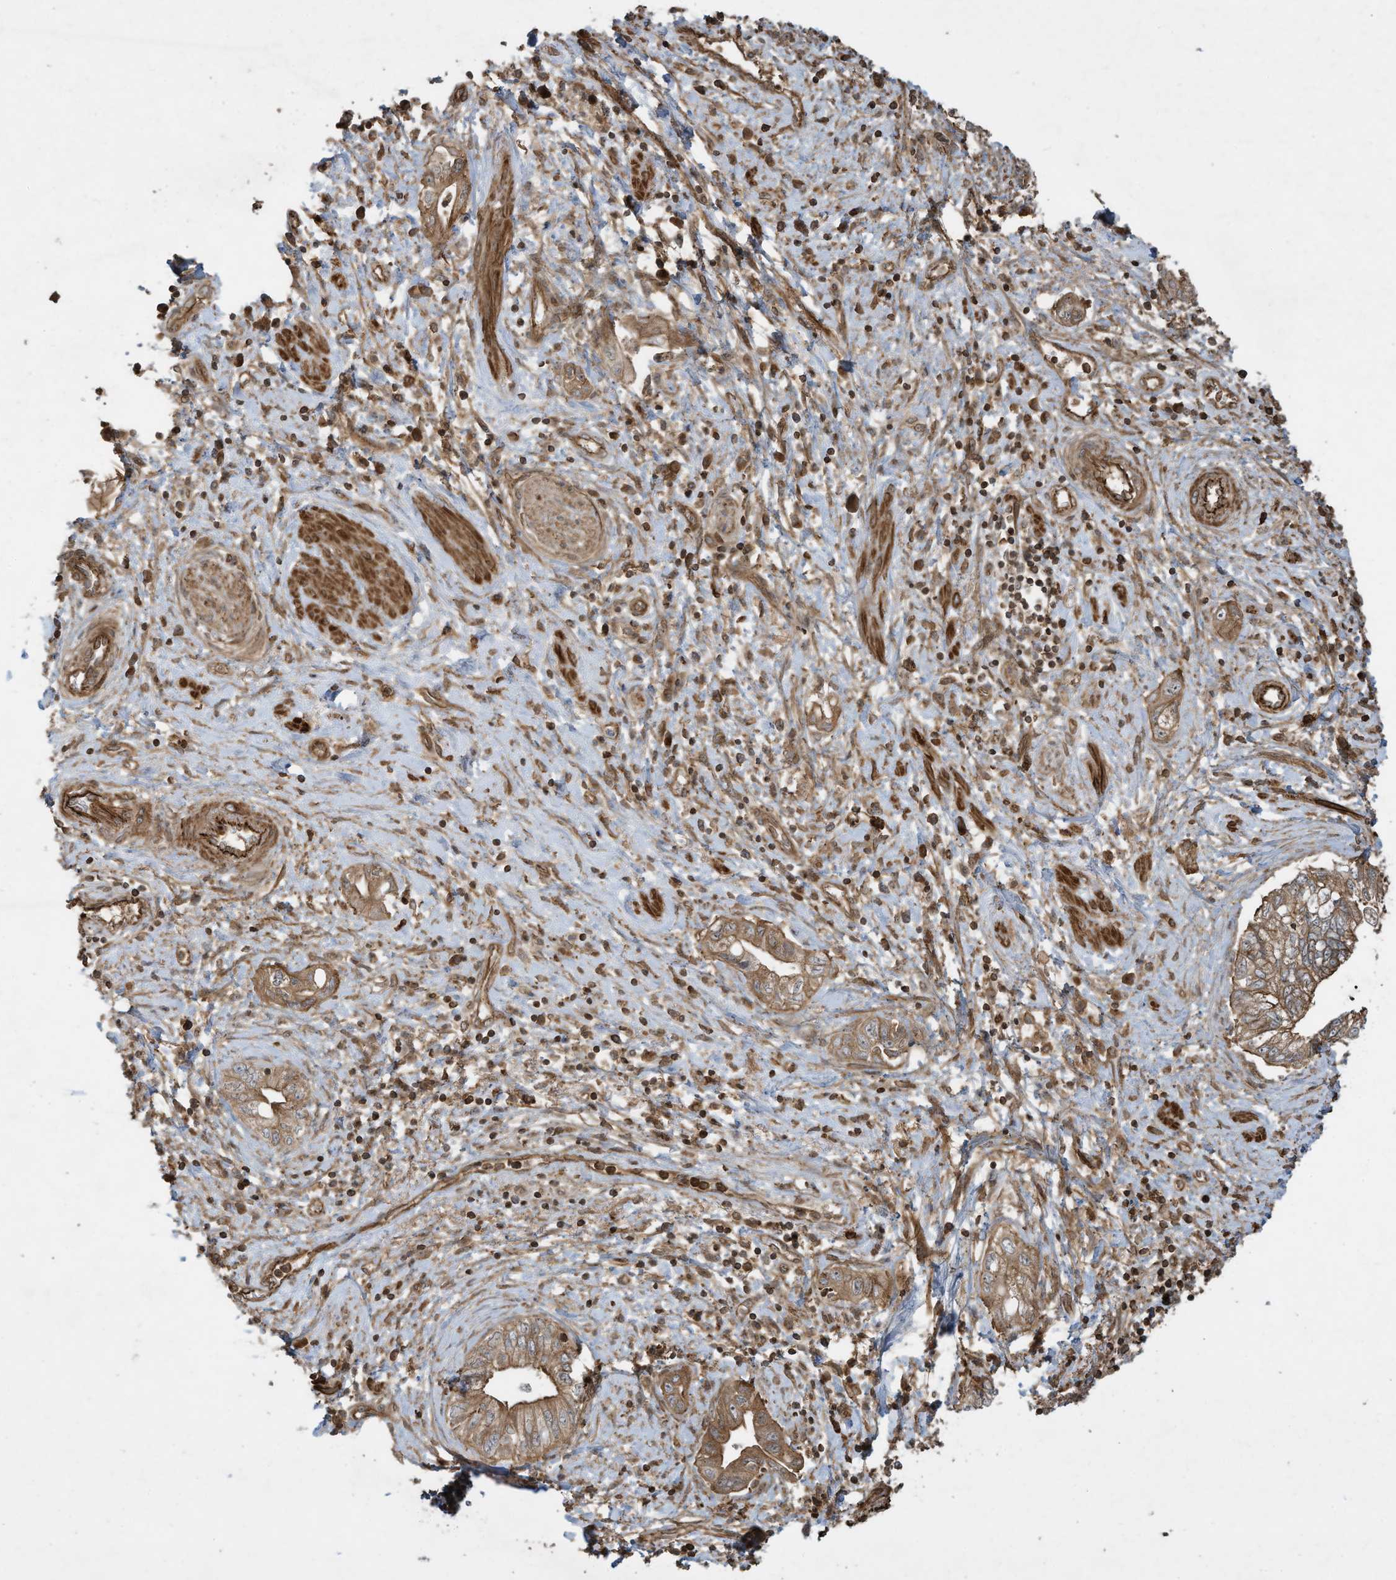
{"staining": {"intensity": "moderate", "quantity": ">75%", "location": "cytoplasmic/membranous"}, "tissue": "pancreatic cancer", "cell_type": "Tumor cells", "image_type": "cancer", "snomed": [{"axis": "morphology", "description": "Adenocarcinoma, NOS"}, {"axis": "topography", "description": "Pancreas"}], "caption": "About >75% of tumor cells in human pancreatic cancer display moderate cytoplasmic/membranous protein positivity as visualized by brown immunohistochemical staining.", "gene": "DDIT4", "patient": {"sex": "female", "age": 73}}